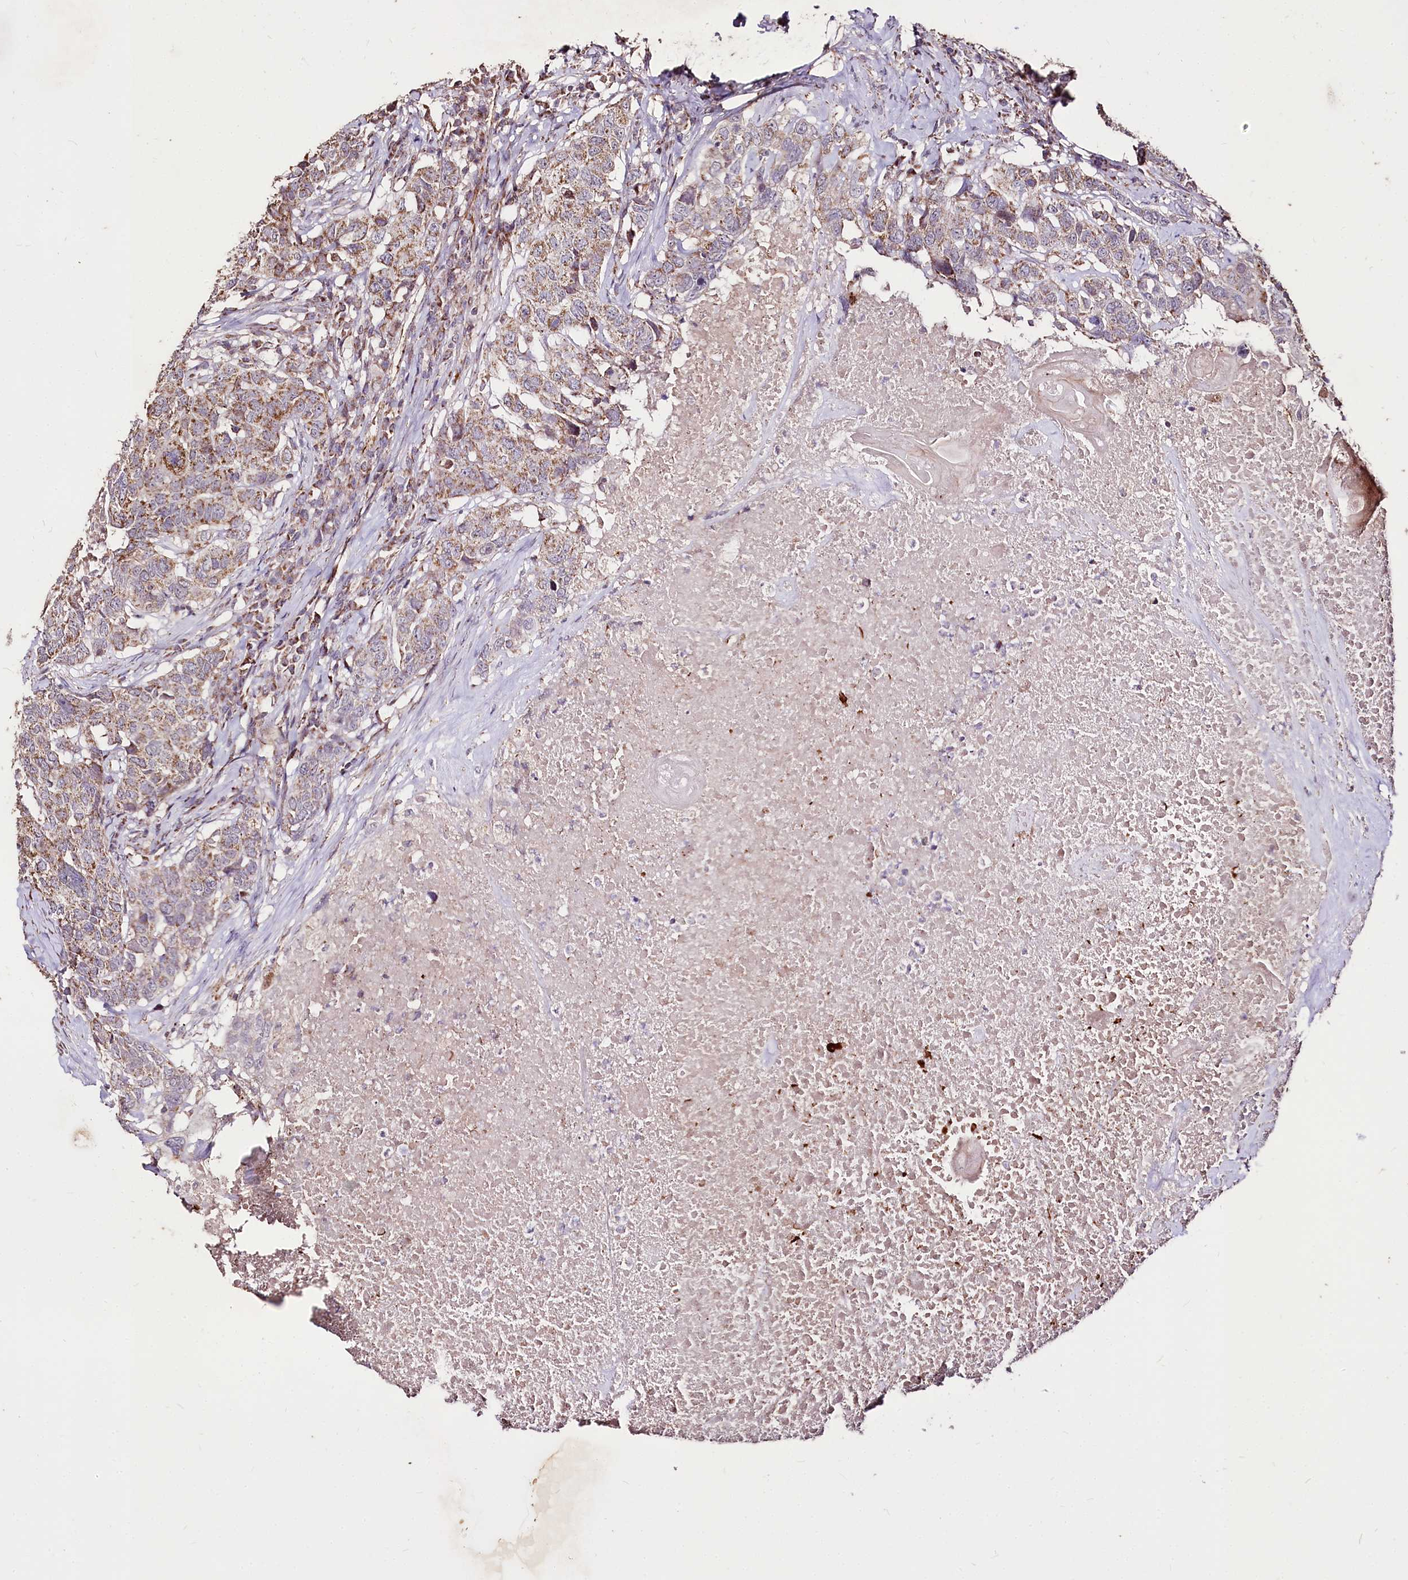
{"staining": {"intensity": "moderate", "quantity": ">75%", "location": "cytoplasmic/membranous"}, "tissue": "head and neck cancer", "cell_type": "Tumor cells", "image_type": "cancer", "snomed": [{"axis": "morphology", "description": "Squamous cell carcinoma, NOS"}, {"axis": "topography", "description": "Head-Neck"}], "caption": "IHC image of human head and neck cancer (squamous cell carcinoma) stained for a protein (brown), which shows medium levels of moderate cytoplasmic/membranous positivity in about >75% of tumor cells.", "gene": "CARD19", "patient": {"sex": "male", "age": 66}}